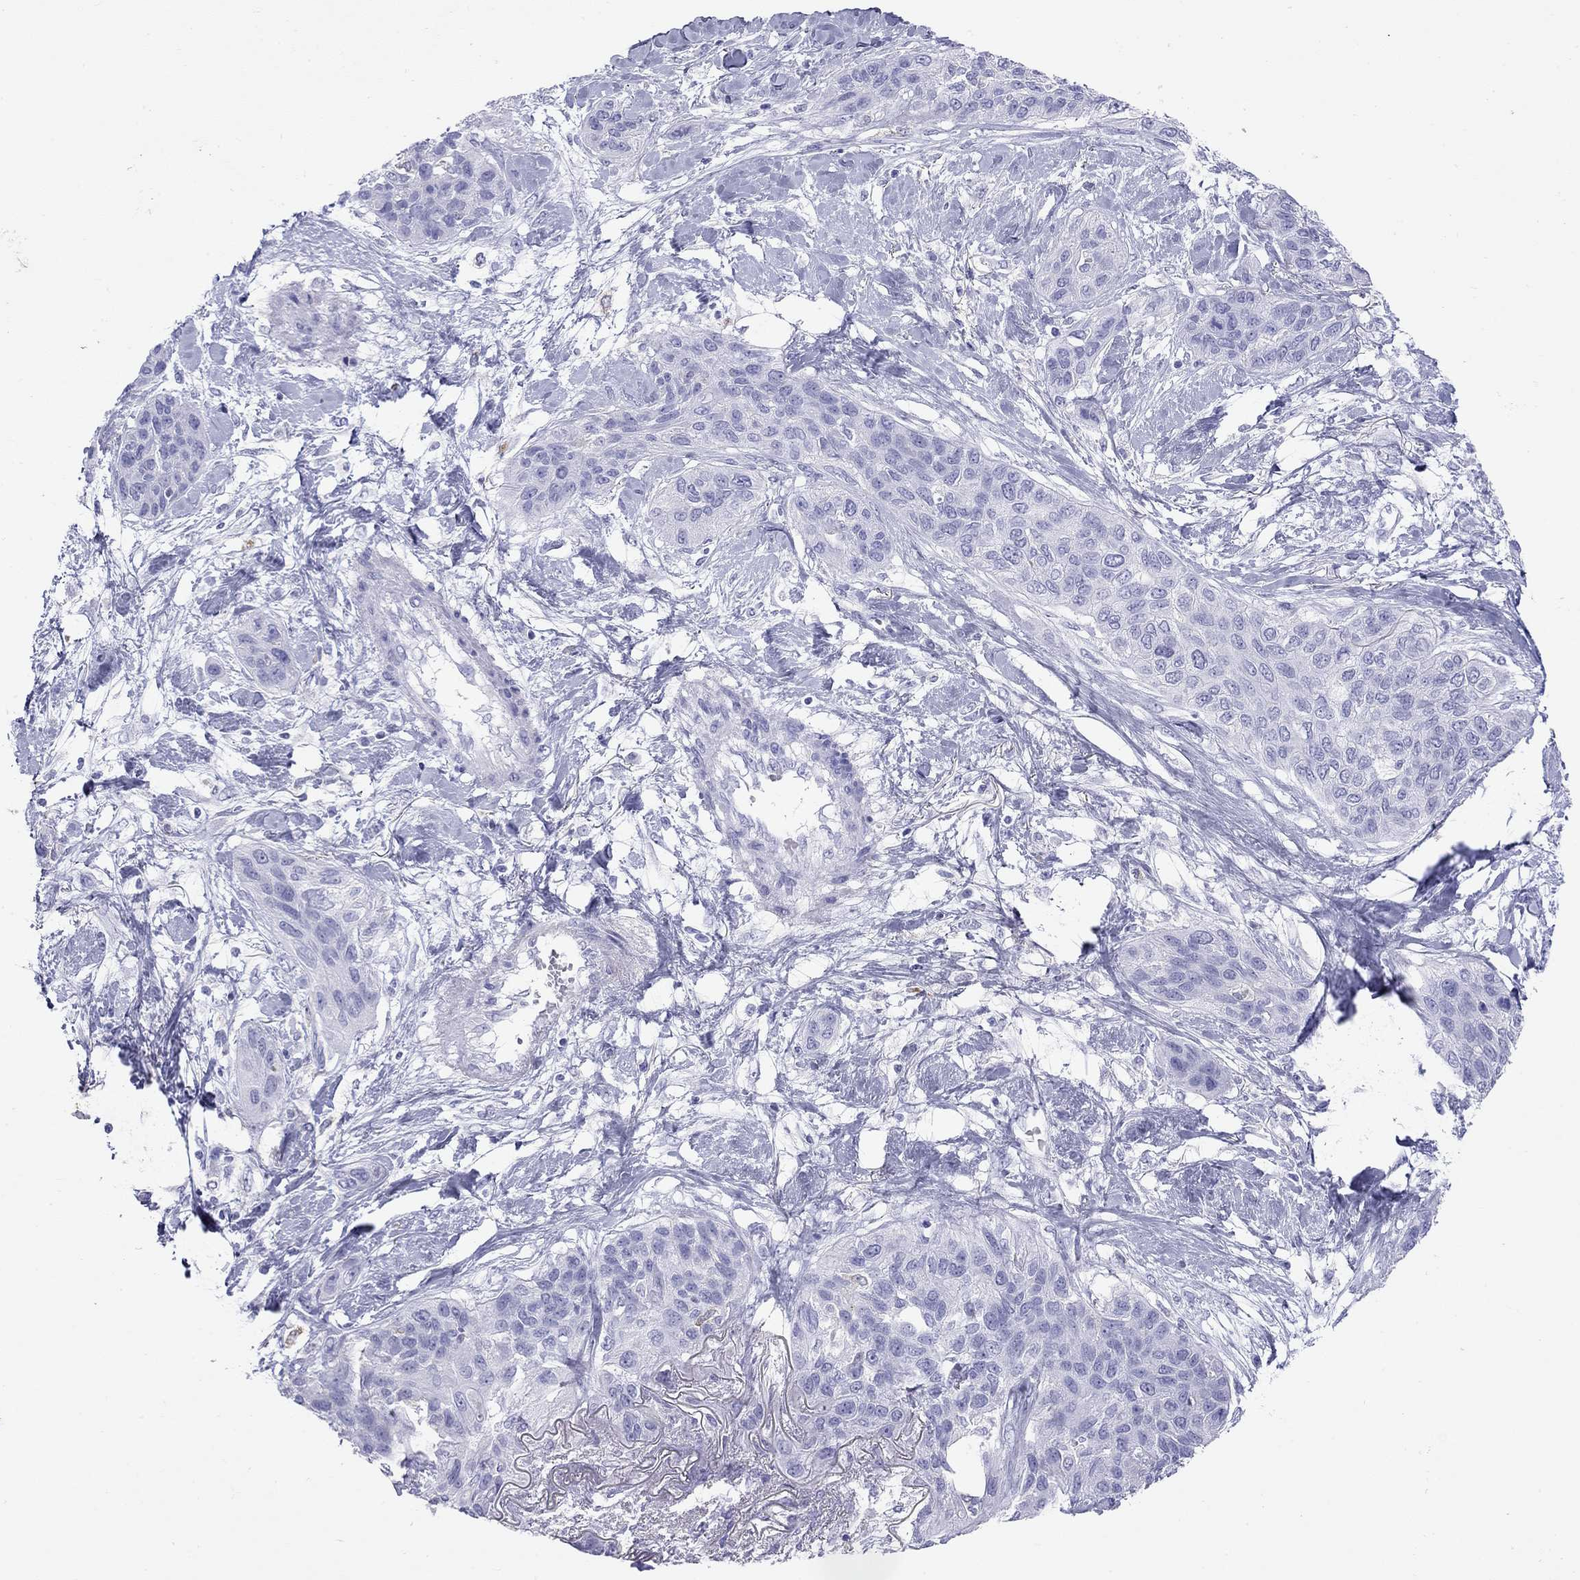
{"staining": {"intensity": "negative", "quantity": "none", "location": "none"}, "tissue": "lung cancer", "cell_type": "Tumor cells", "image_type": "cancer", "snomed": [{"axis": "morphology", "description": "Squamous cell carcinoma, NOS"}, {"axis": "topography", "description": "Lung"}], "caption": "An immunohistochemistry (IHC) photomicrograph of lung cancer is shown. There is no staining in tumor cells of lung cancer.", "gene": "HLA-DQB2", "patient": {"sex": "female", "age": 70}}